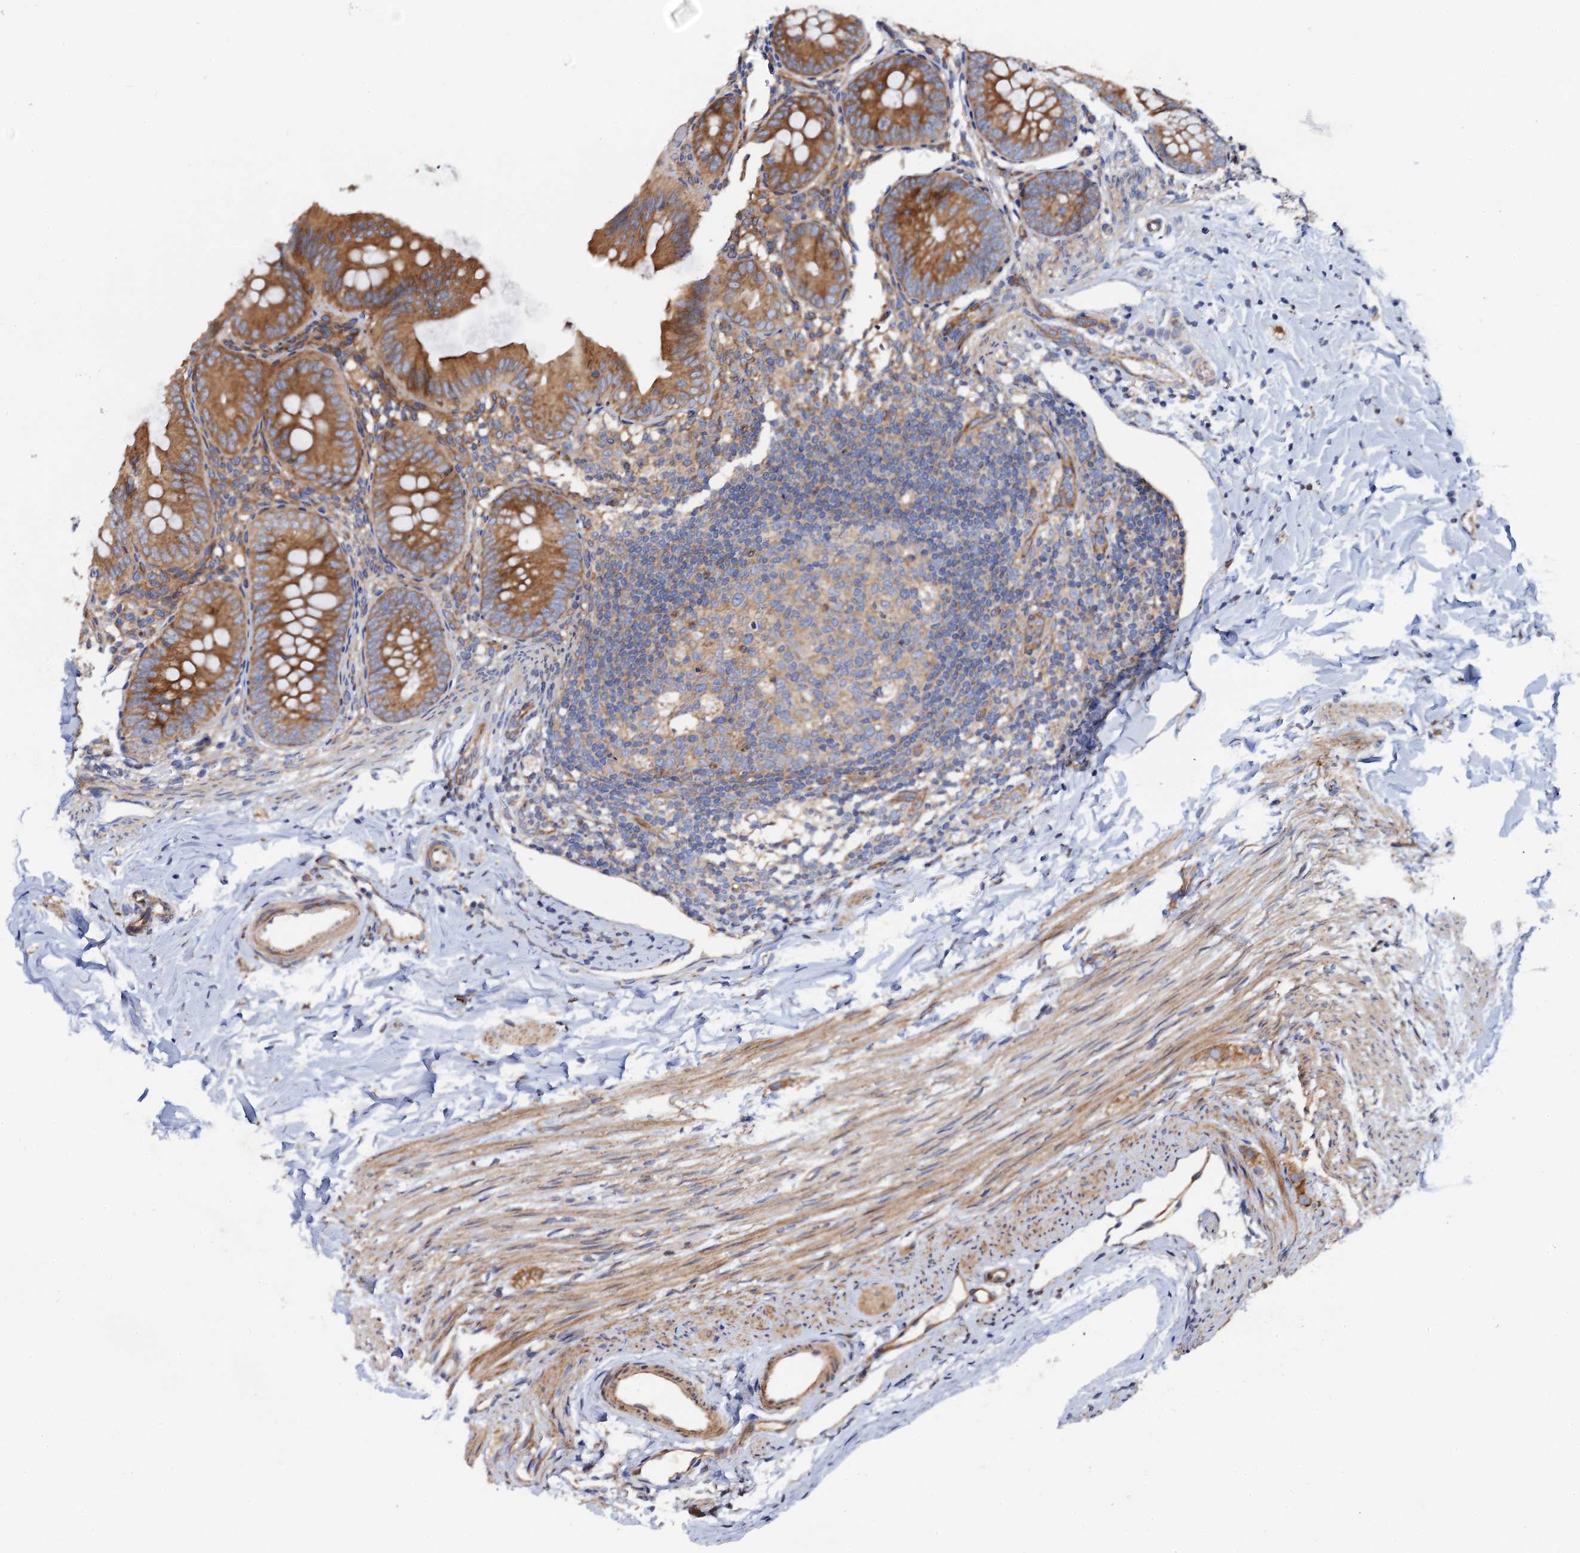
{"staining": {"intensity": "moderate", "quantity": ">75%", "location": "cytoplasmic/membranous"}, "tissue": "appendix", "cell_type": "Glandular cells", "image_type": "normal", "snomed": [{"axis": "morphology", "description": "Normal tissue, NOS"}, {"axis": "topography", "description": "Appendix"}], "caption": "An immunohistochemistry (IHC) histopathology image of unremarkable tissue is shown. Protein staining in brown labels moderate cytoplasmic/membranous positivity in appendix within glandular cells. (Stains: DAB in brown, nuclei in blue, Microscopy: brightfield microscopy at high magnification).", "gene": "MRPL48", "patient": {"sex": "male", "age": 1}}